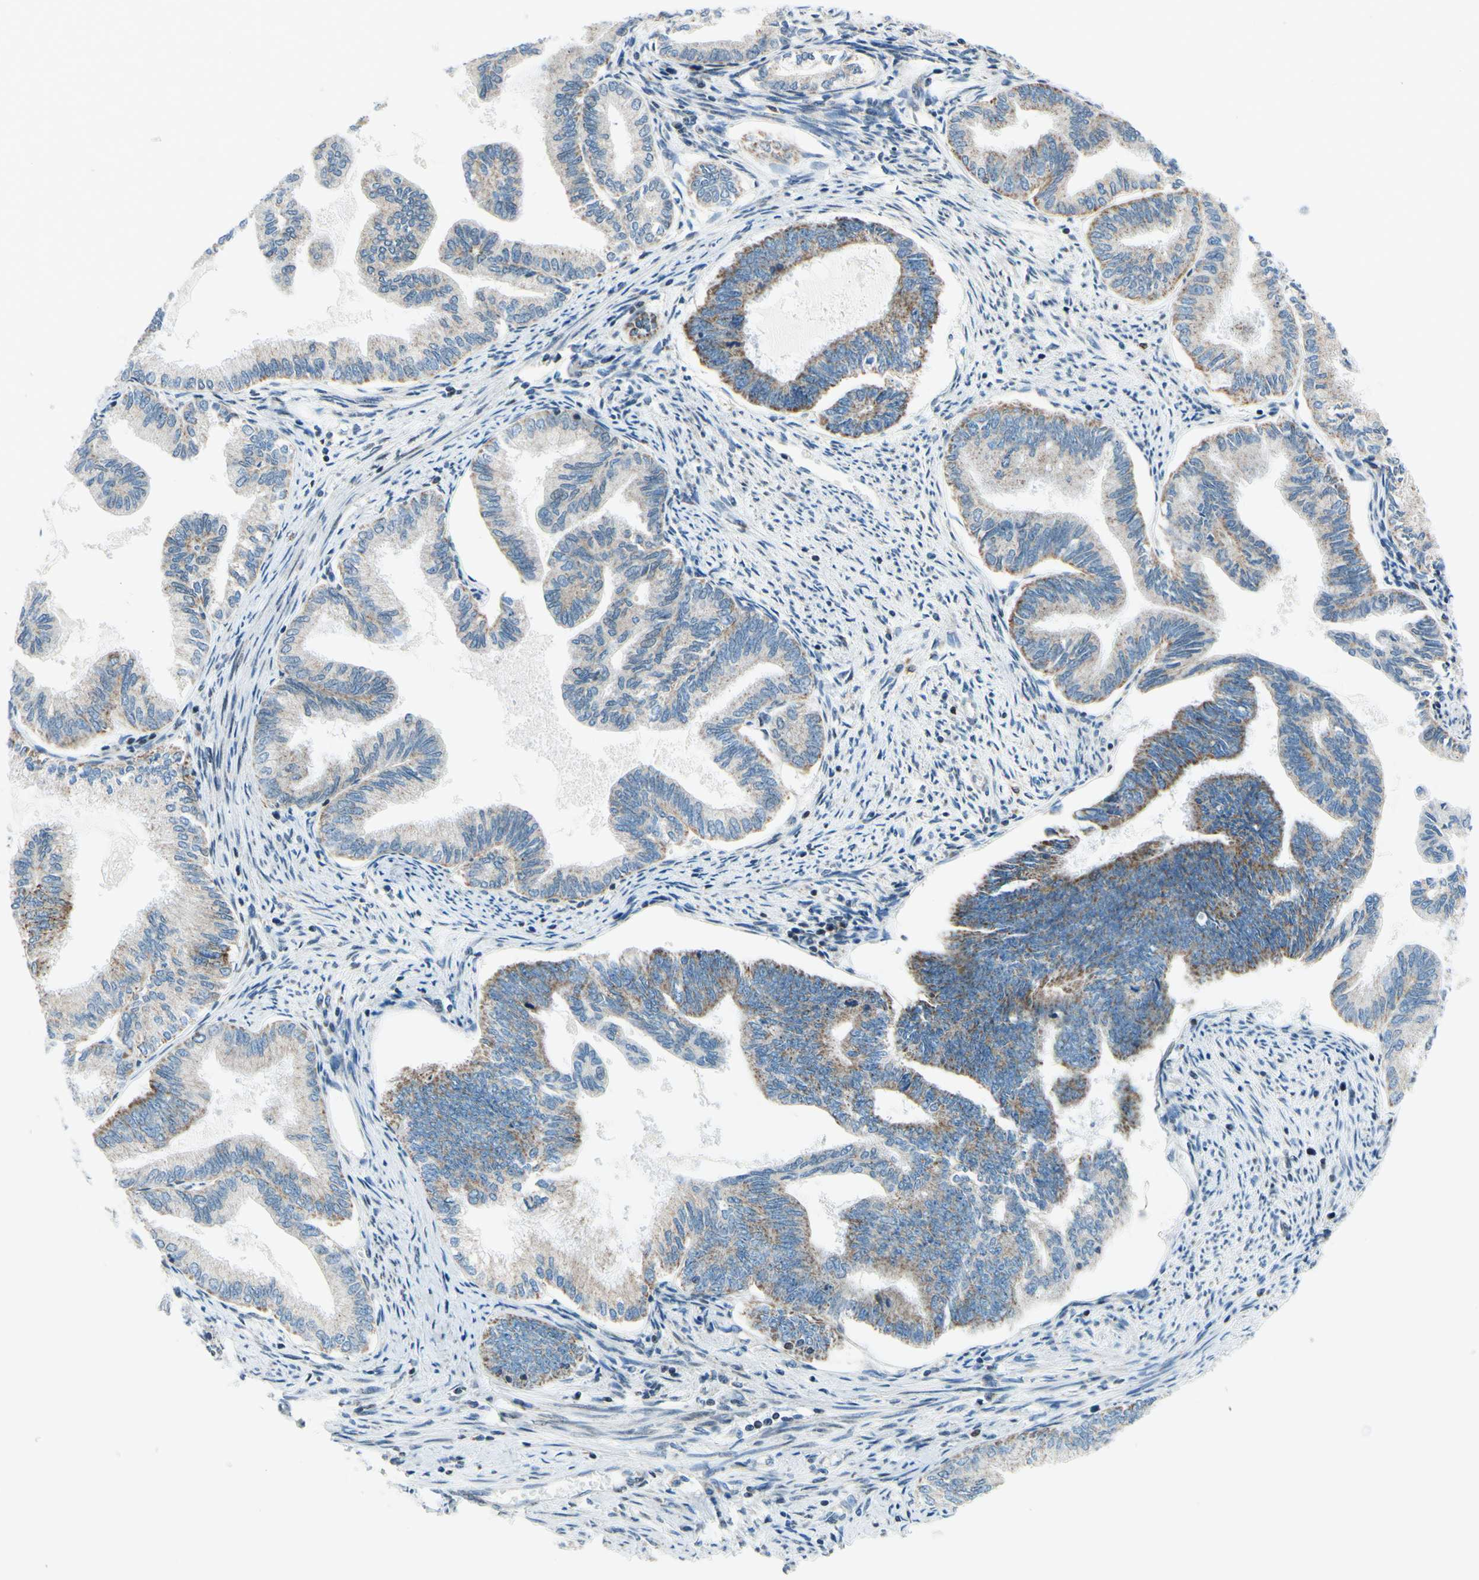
{"staining": {"intensity": "weak", "quantity": "25%-75%", "location": "cytoplasmic/membranous"}, "tissue": "endometrial cancer", "cell_type": "Tumor cells", "image_type": "cancer", "snomed": [{"axis": "morphology", "description": "Adenocarcinoma, NOS"}, {"axis": "topography", "description": "Endometrium"}], "caption": "Brown immunohistochemical staining in human endometrial cancer (adenocarcinoma) displays weak cytoplasmic/membranous expression in about 25%-75% of tumor cells. (Stains: DAB in brown, nuclei in blue, Microscopy: brightfield microscopy at high magnification).", "gene": "CBX7", "patient": {"sex": "female", "age": 86}}